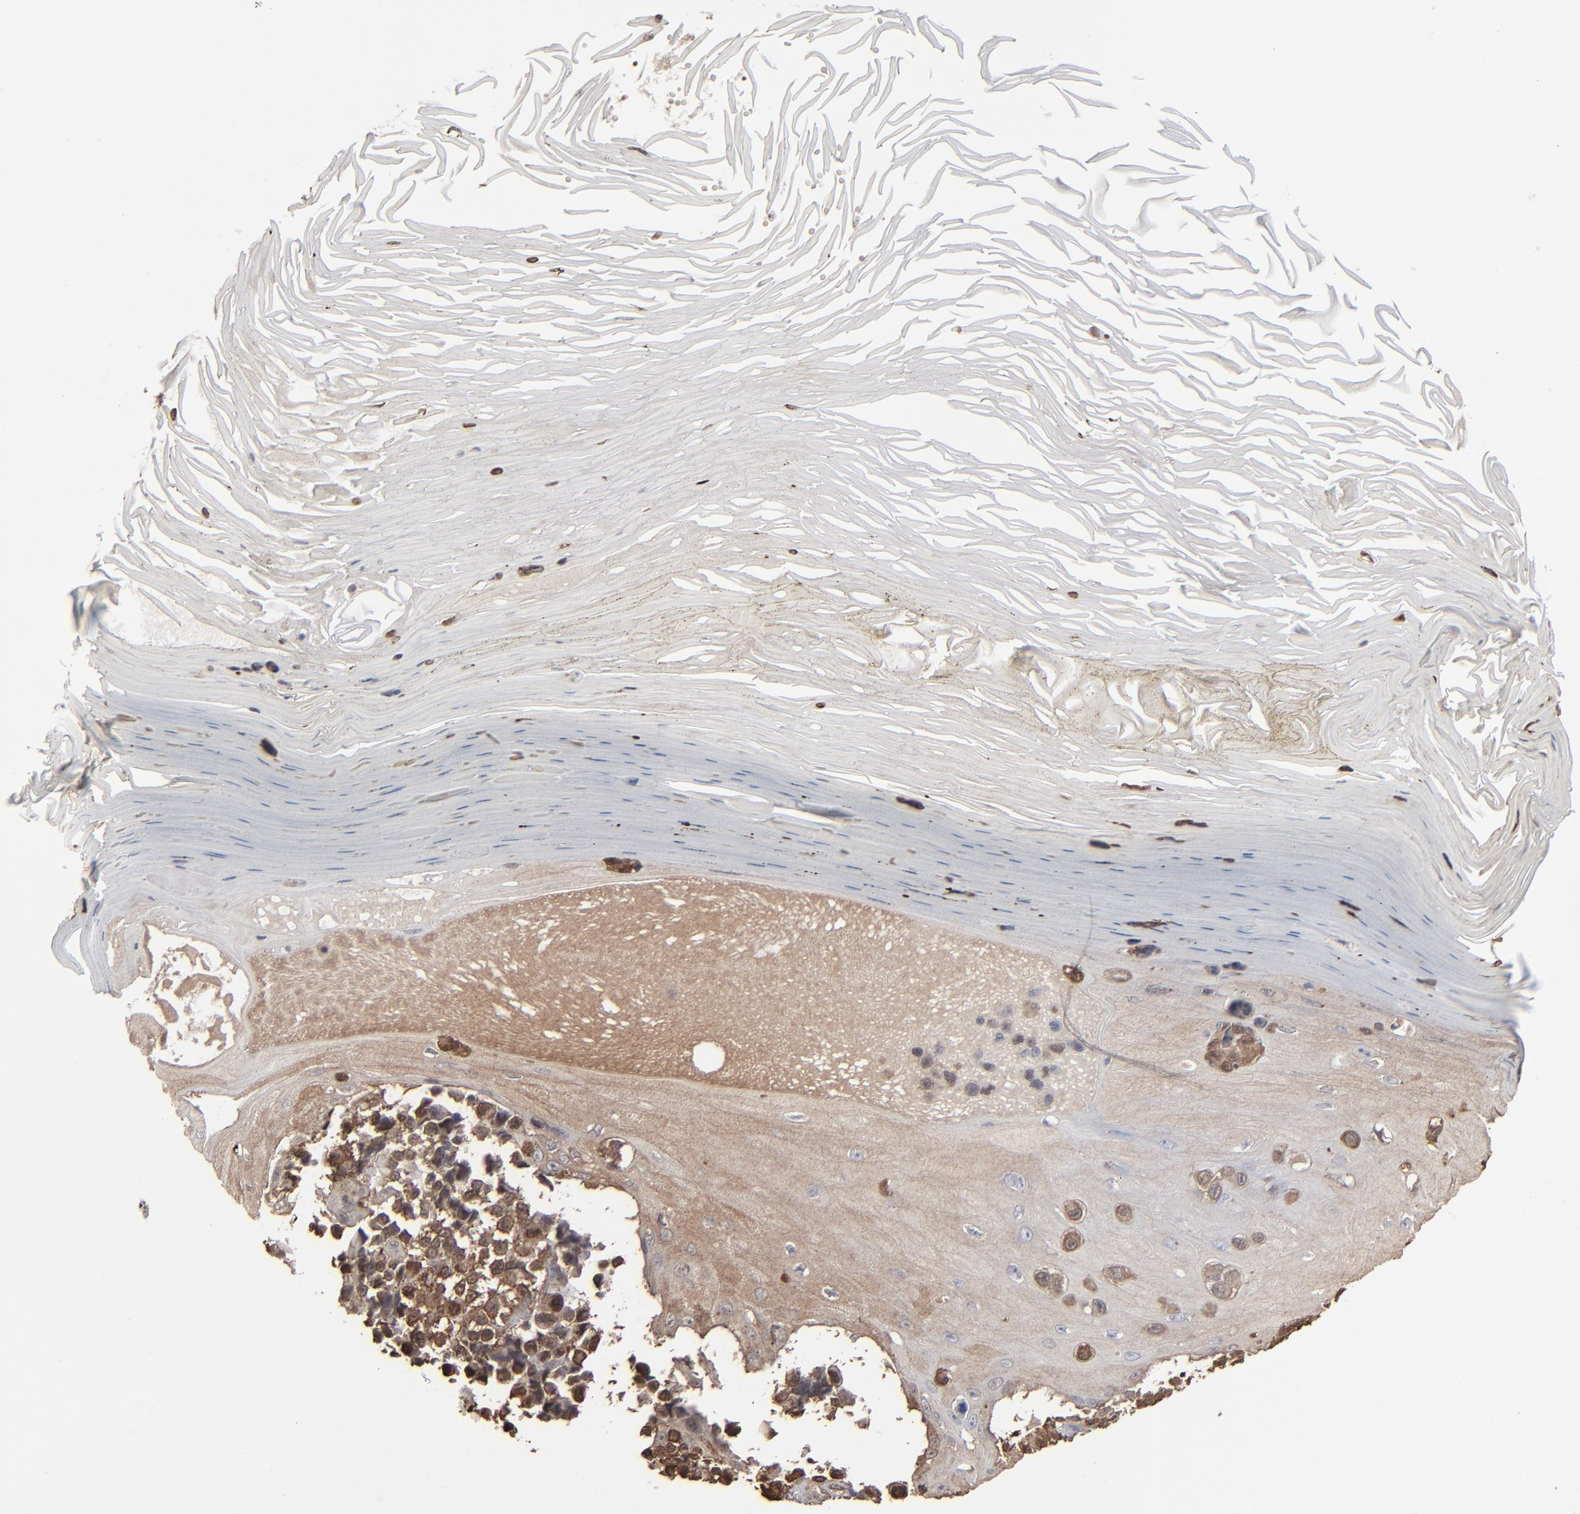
{"staining": {"intensity": "strong", "quantity": ">75%", "location": "cytoplasmic/membranous"}, "tissue": "melanoma", "cell_type": "Tumor cells", "image_type": "cancer", "snomed": [{"axis": "morphology", "description": "Malignant melanoma, NOS"}, {"axis": "topography", "description": "Skin"}], "caption": "The image shows staining of melanoma, revealing strong cytoplasmic/membranous protein staining (brown color) within tumor cells.", "gene": "NME1-NME2", "patient": {"sex": "female", "age": 82}}